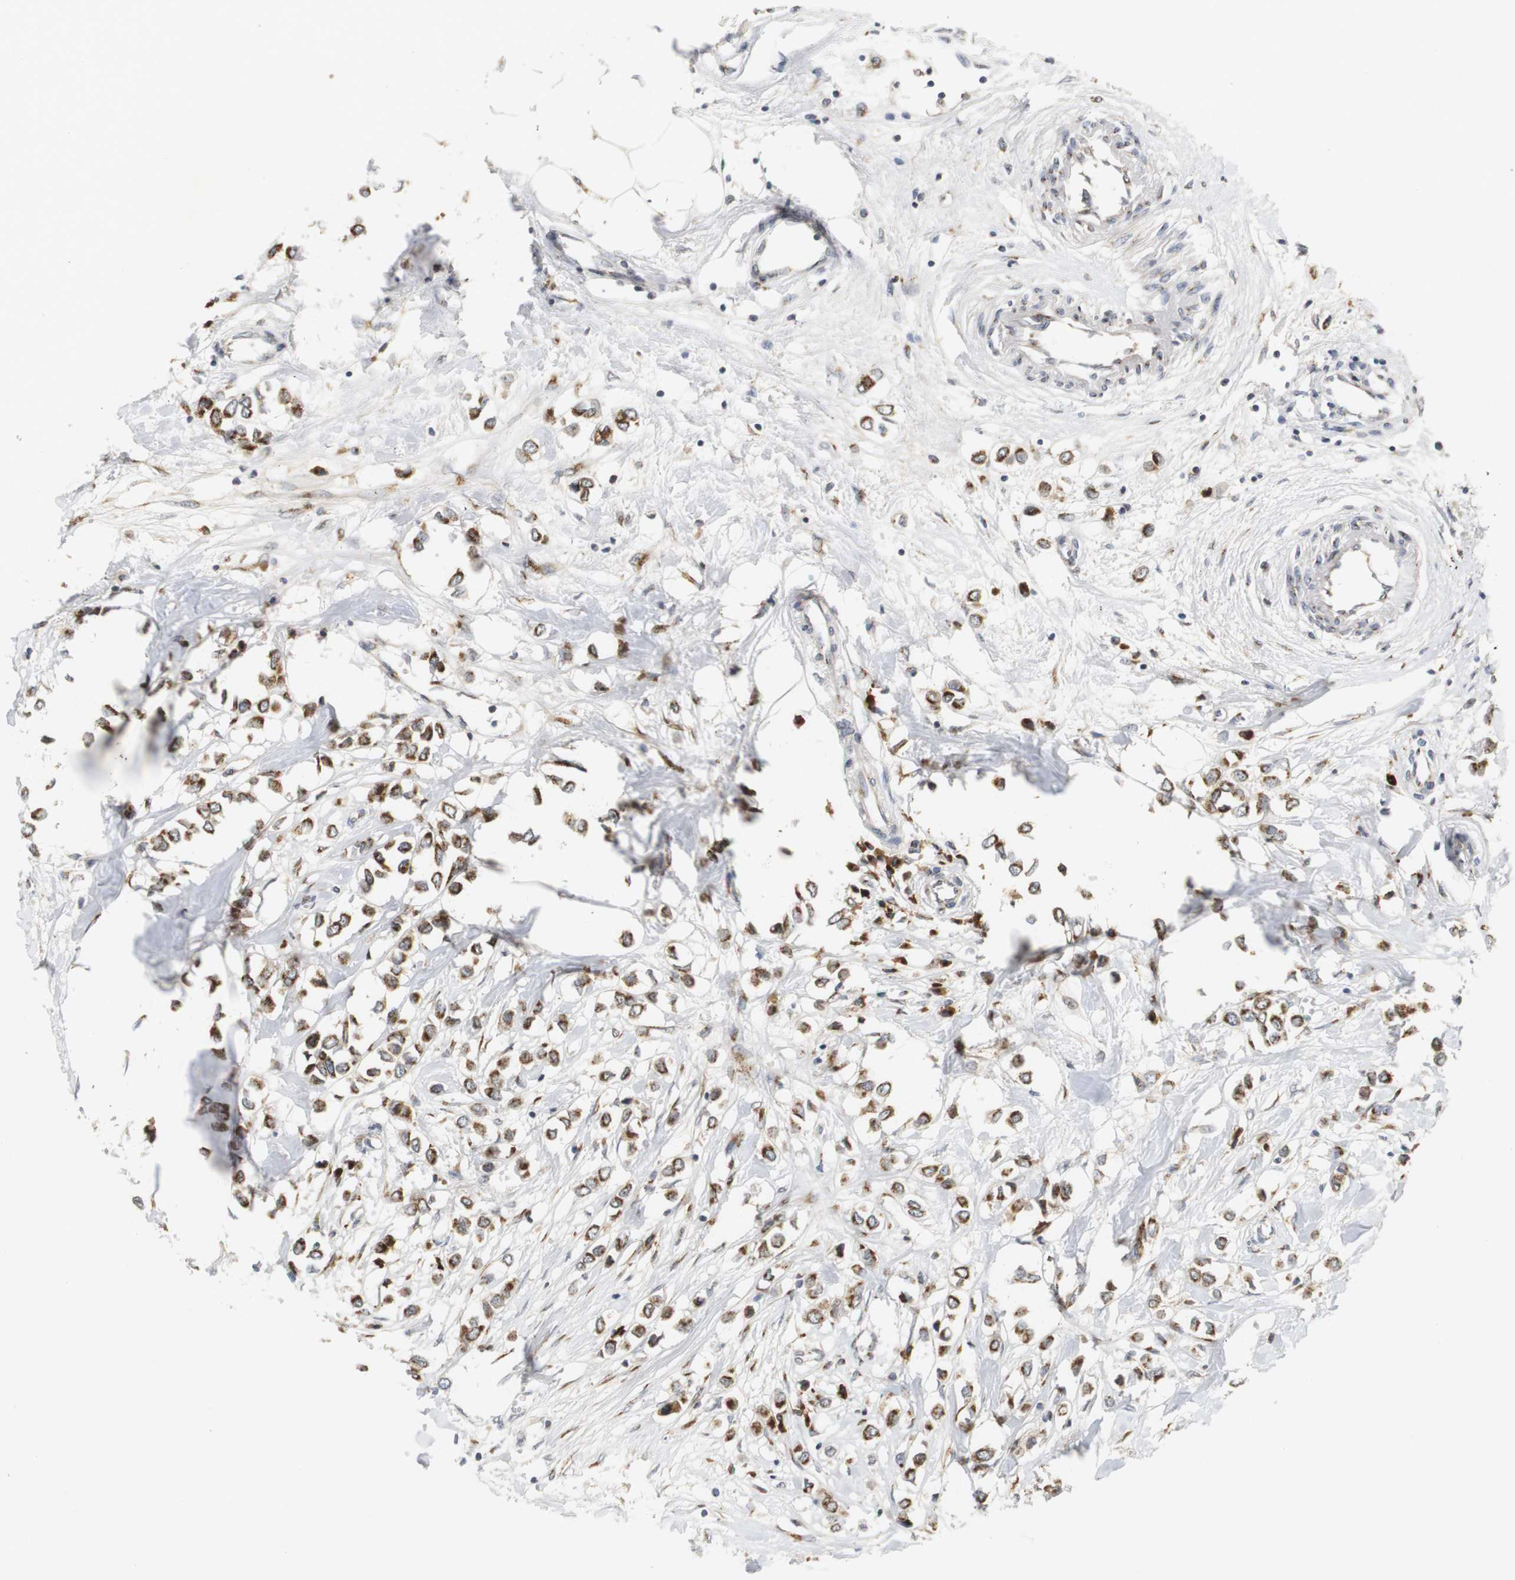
{"staining": {"intensity": "moderate", "quantity": ">75%", "location": "cytoplasmic/membranous"}, "tissue": "breast cancer", "cell_type": "Tumor cells", "image_type": "cancer", "snomed": [{"axis": "morphology", "description": "Lobular carcinoma"}, {"axis": "topography", "description": "Breast"}], "caption": "Lobular carcinoma (breast) stained with a brown dye exhibits moderate cytoplasmic/membranous positive staining in approximately >75% of tumor cells.", "gene": "ZFPL1", "patient": {"sex": "female", "age": 51}}